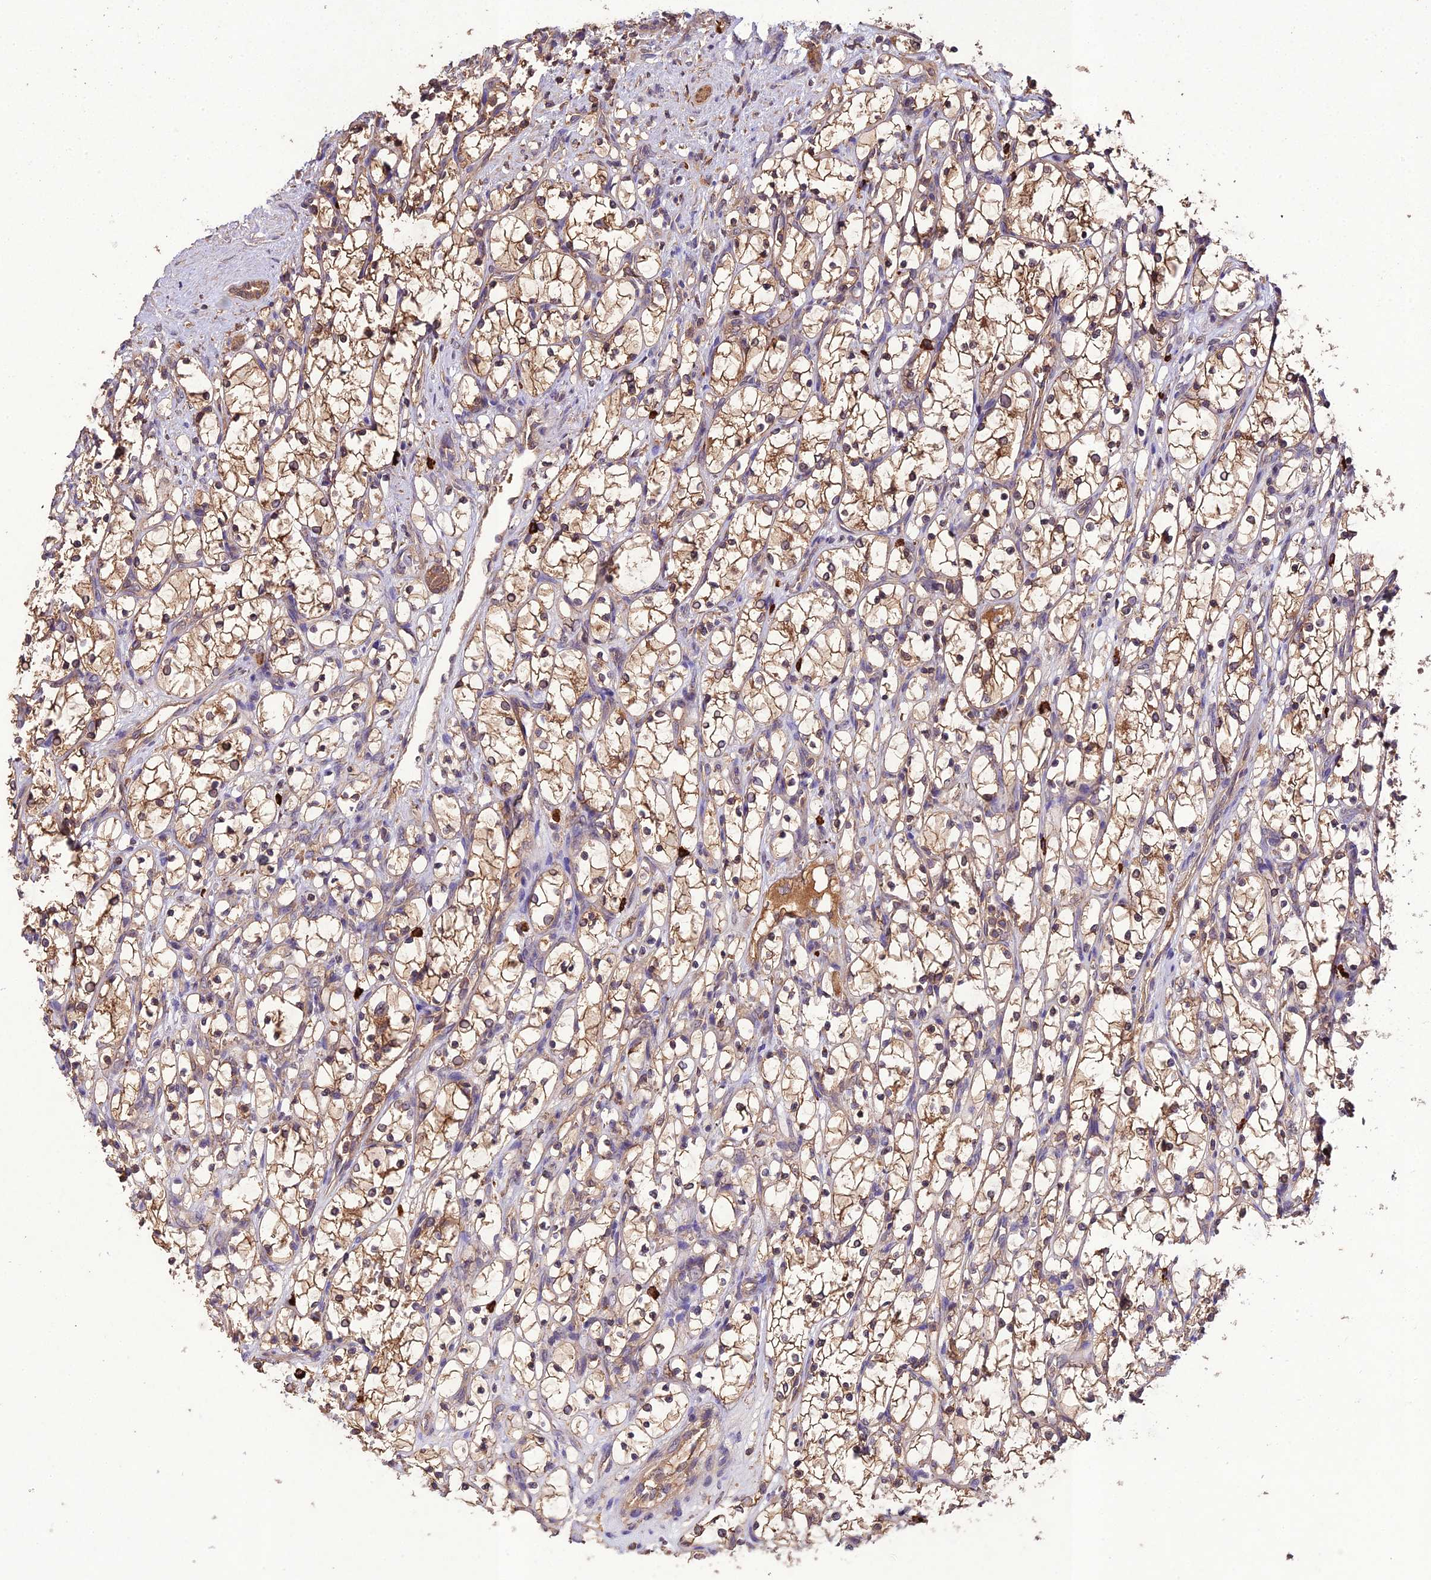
{"staining": {"intensity": "moderate", "quantity": ">75%", "location": "cytoplasmic/membranous"}, "tissue": "renal cancer", "cell_type": "Tumor cells", "image_type": "cancer", "snomed": [{"axis": "morphology", "description": "Adenocarcinoma, NOS"}, {"axis": "topography", "description": "Kidney"}], "caption": "Immunohistochemistry (IHC) (DAB) staining of human renal cancer reveals moderate cytoplasmic/membranous protein staining in about >75% of tumor cells. The protein of interest is stained brown, and the nuclei are stained in blue (DAB (3,3'-diaminobenzidine) IHC with brightfield microscopy, high magnification).", "gene": "TMEM258", "patient": {"sex": "female", "age": 69}}